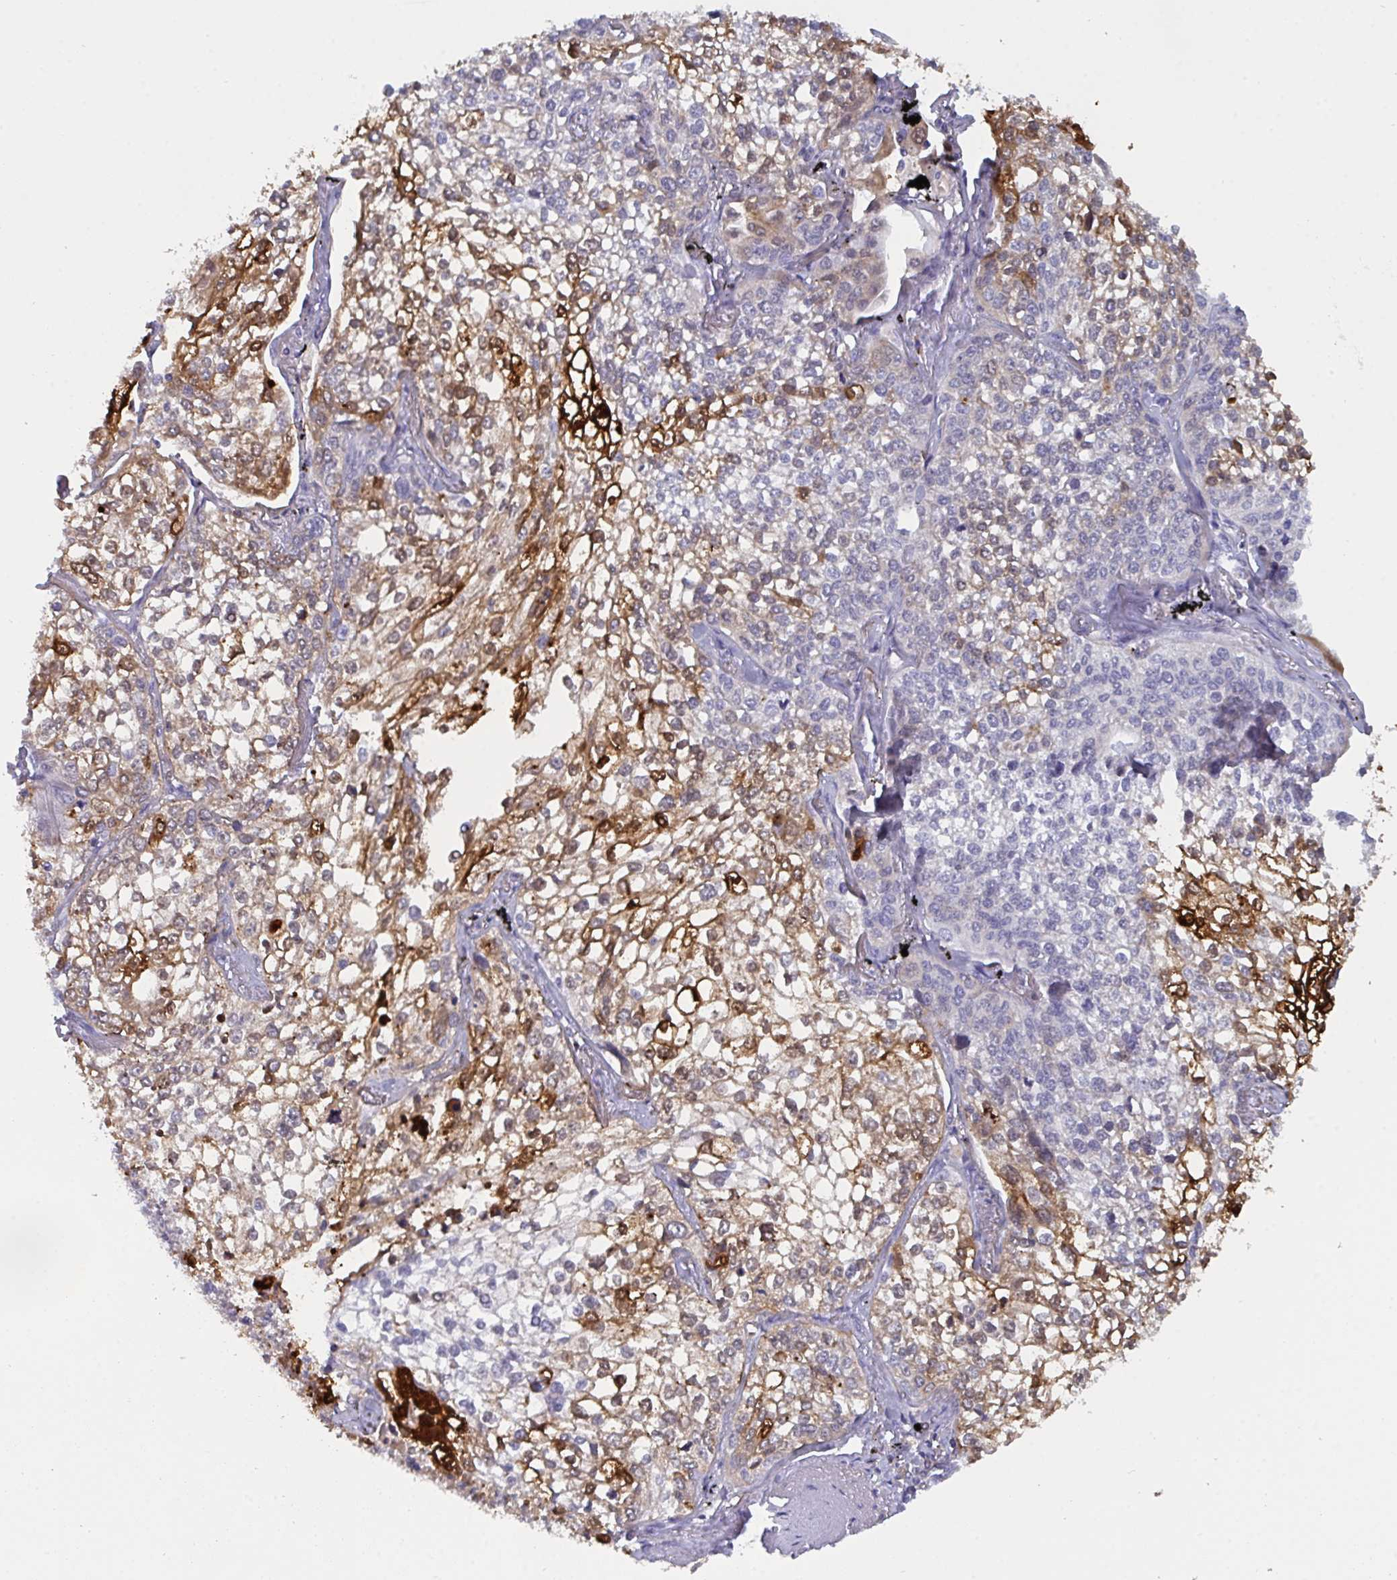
{"staining": {"intensity": "strong", "quantity": "25%-75%", "location": "cytoplasmic/membranous"}, "tissue": "lung cancer", "cell_type": "Tumor cells", "image_type": "cancer", "snomed": [{"axis": "morphology", "description": "Squamous cell carcinoma, NOS"}, {"axis": "topography", "description": "Lung"}], "caption": "A histopathology image of human lung cancer (squamous cell carcinoma) stained for a protein displays strong cytoplasmic/membranous brown staining in tumor cells.", "gene": "SERPINB13", "patient": {"sex": "male", "age": 74}}